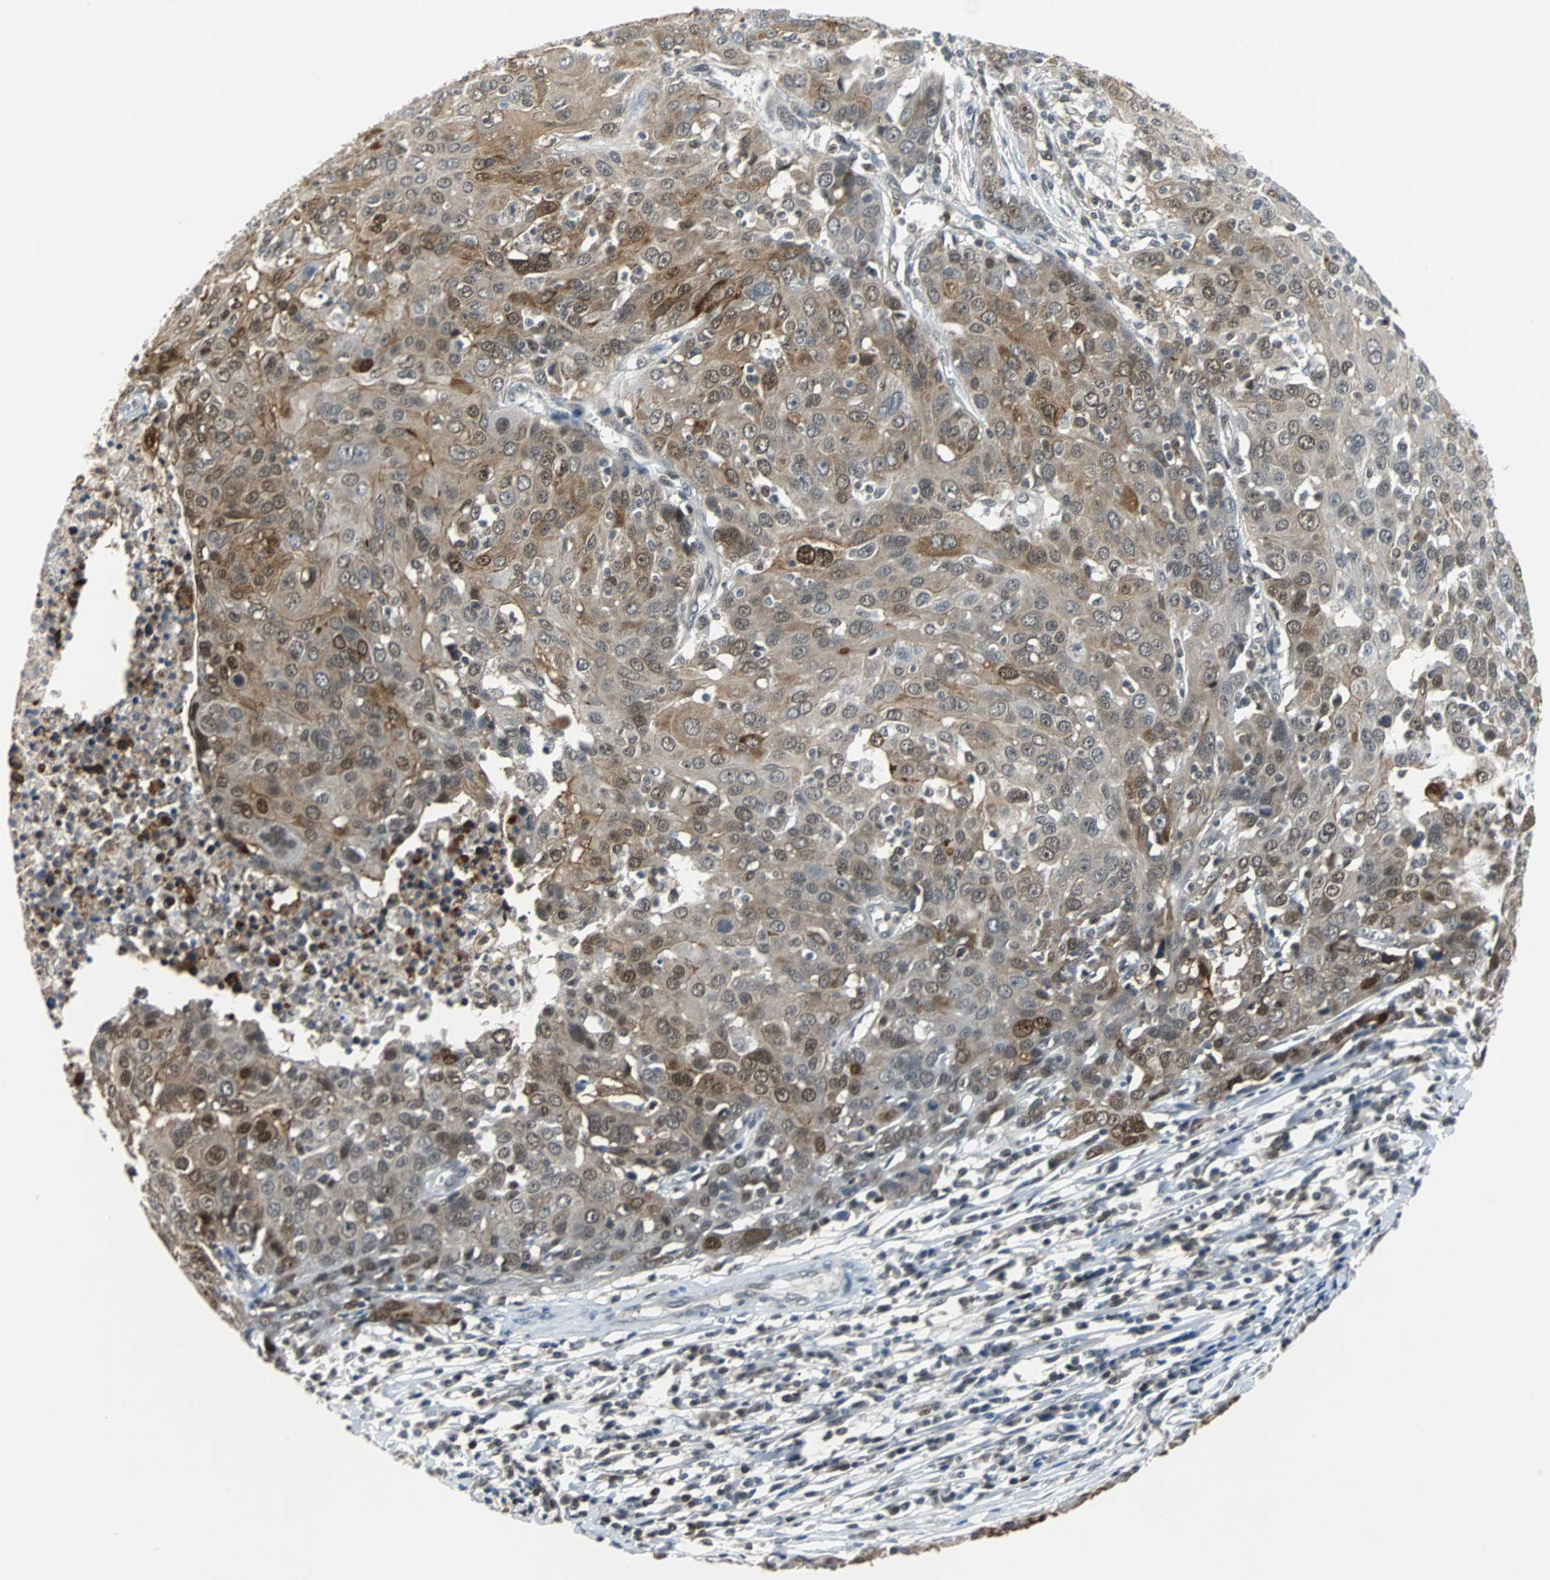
{"staining": {"intensity": "moderate", "quantity": ">75%", "location": "cytoplasmic/membranous,nuclear"}, "tissue": "ovarian cancer", "cell_type": "Tumor cells", "image_type": "cancer", "snomed": [{"axis": "morphology", "description": "Carcinoma, endometroid"}, {"axis": "topography", "description": "Ovary"}], "caption": "There is medium levels of moderate cytoplasmic/membranous and nuclear expression in tumor cells of endometroid carcinoma (ovarian), as demonstrated by immunohistochemical staining (brown color).", "gene": "SIRT1", "patient": {"sex": "female", "age": 50}}